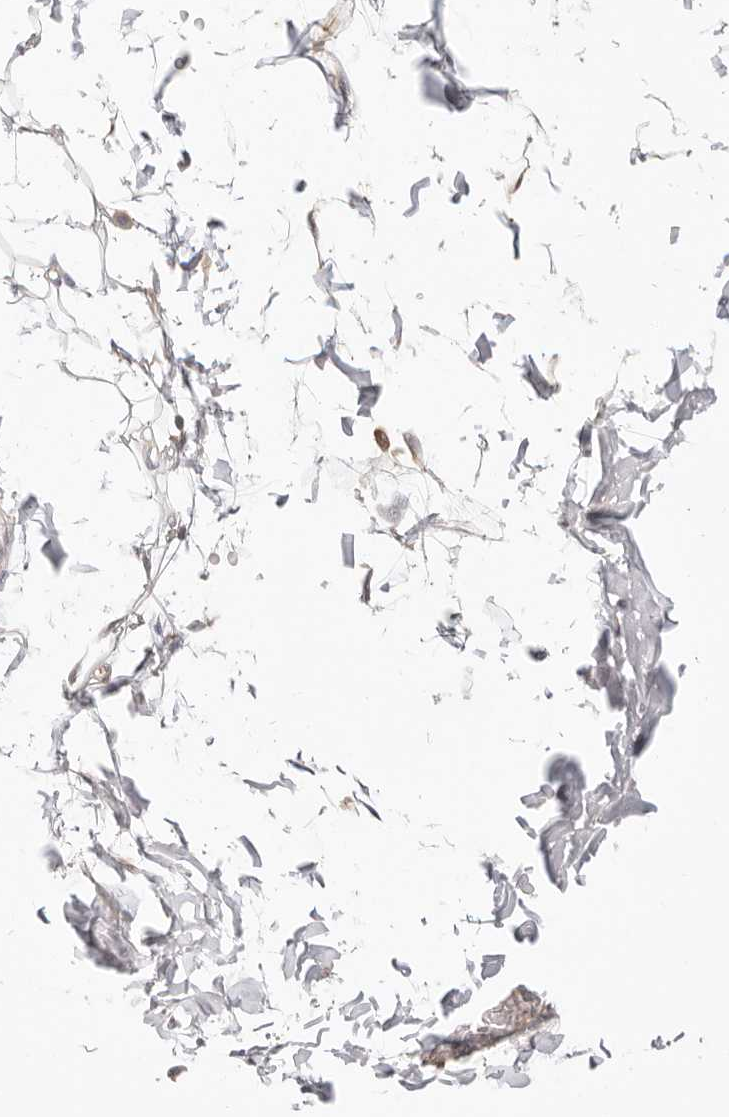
{"staining": {"intensity": "negative", "quantity": "none", "location": "none"}, "tissue": "adipose tissue", "cell_type": "Adipocytes", "image_type": "normal", "snomed": [{"axis": "morphology", "description": "Normal tissue, NOS"}, {"axis": "topography", "description": "Adipose tissue"}, {"axis": "topography", "description": "Vascular tissue"}, {"axis": "topography", "description": "Peripheral nerve tissue"}], "caption": "Adipocytes show no significant protein positivity in normal adipose tissue. (Immunohistochemistry, brightfield microscopy, high magnification).", "gene": "DTNBP1", "patient": {"sex": "male", "age": 25}}